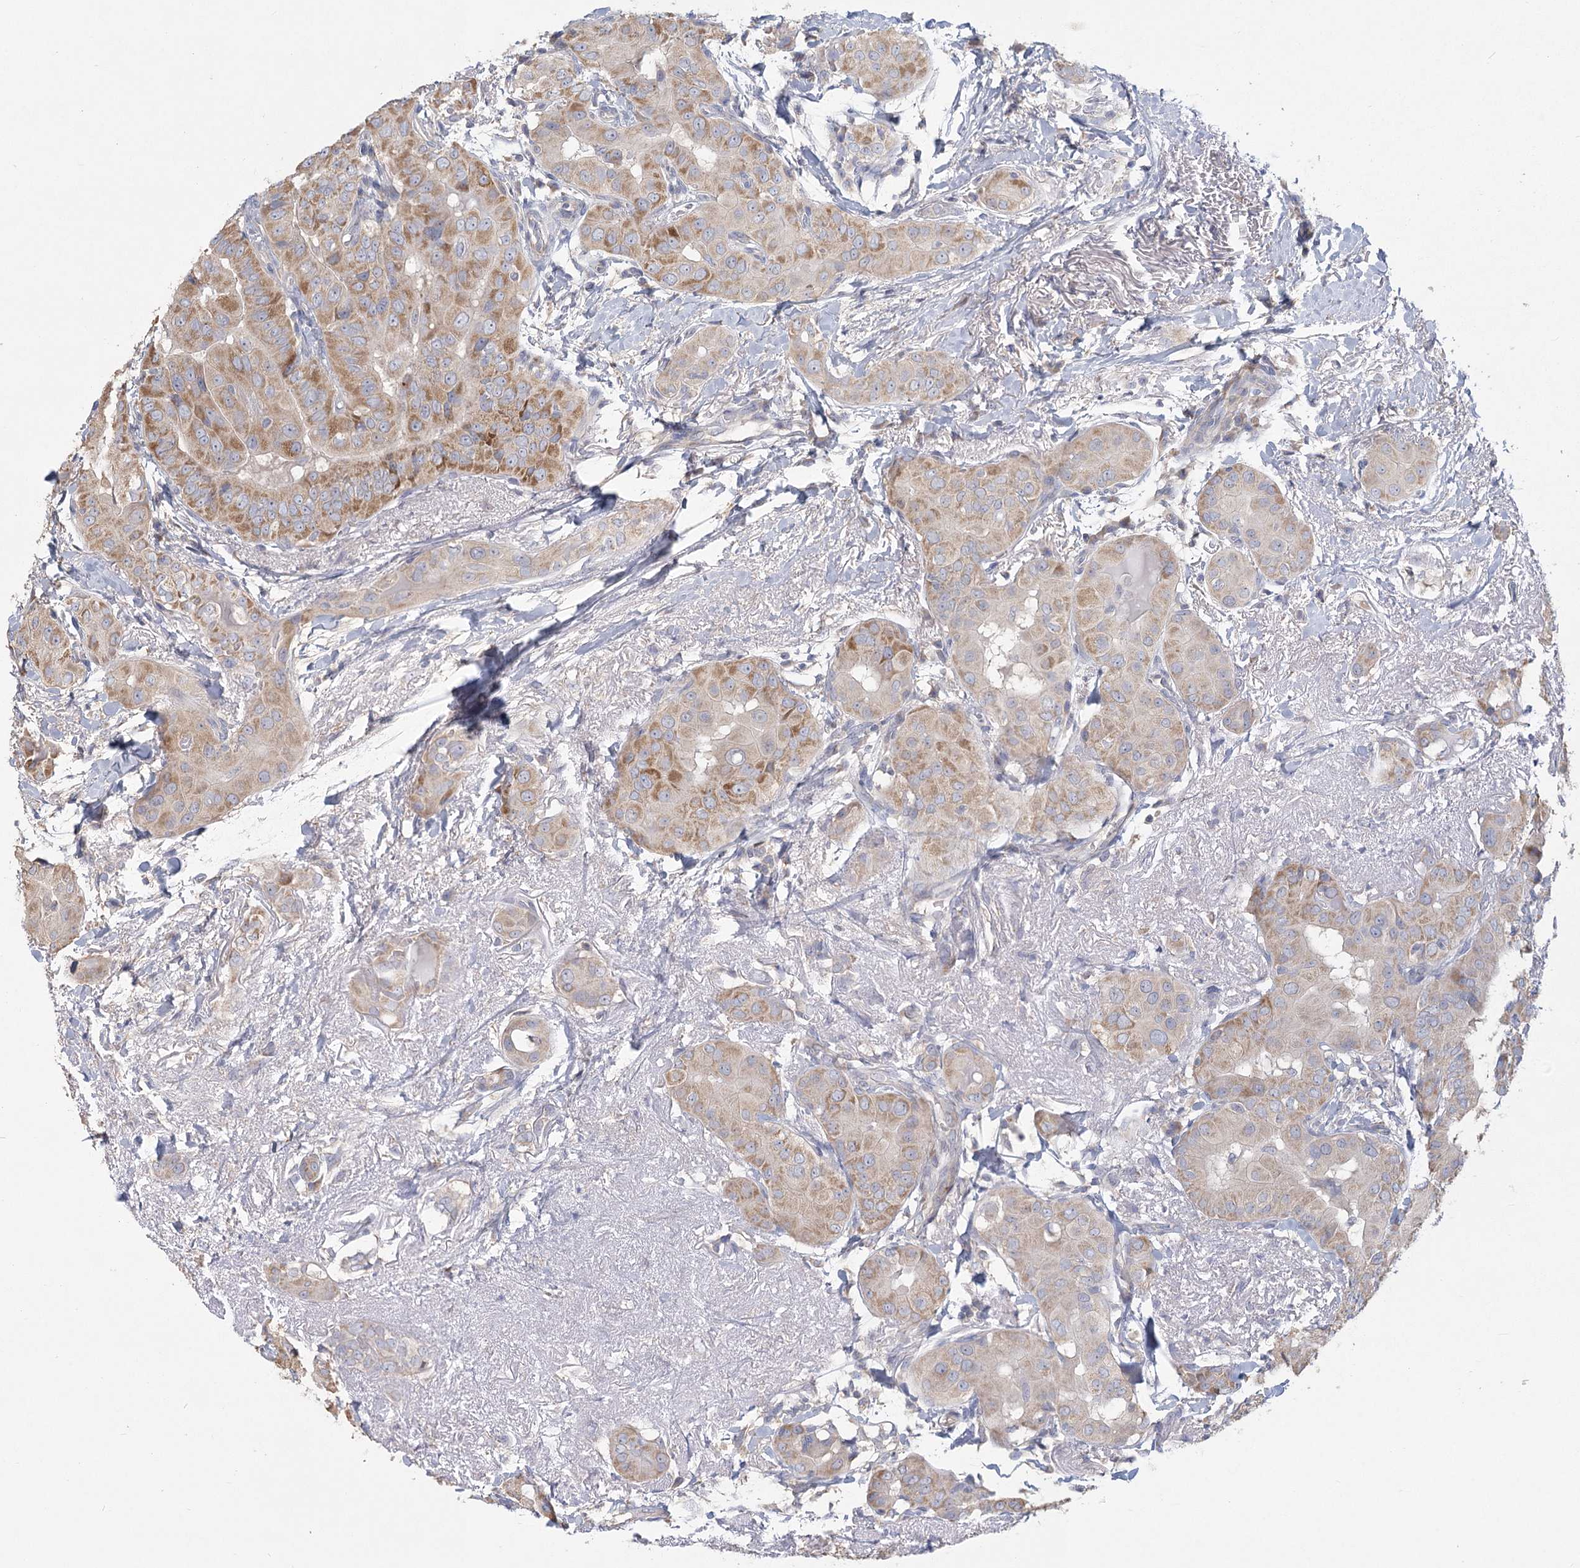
{"staining": {"intensity": "moderate", "quantity": "25%-75%", "location": "cytoplasmic/membranous"}, "tissue": "thyroid cancer", "cell_type": "Tumor cells", "image_type": "cancer", "snomed": [{"axis": "morphology", "description": "Papillary adenocarcinoma, NOS"}, {"axis": "topography", "description": "Thyroid gland"}], "caption": "Protein analysis of papillary adenocarcinoma (thyroid) tissue displays moderate cytoplasmic/membranous positivity in approximately 25%-75% of tumor cells.", "gene": "CNTLN", "patient": {"sex": "male", "age": 33}}